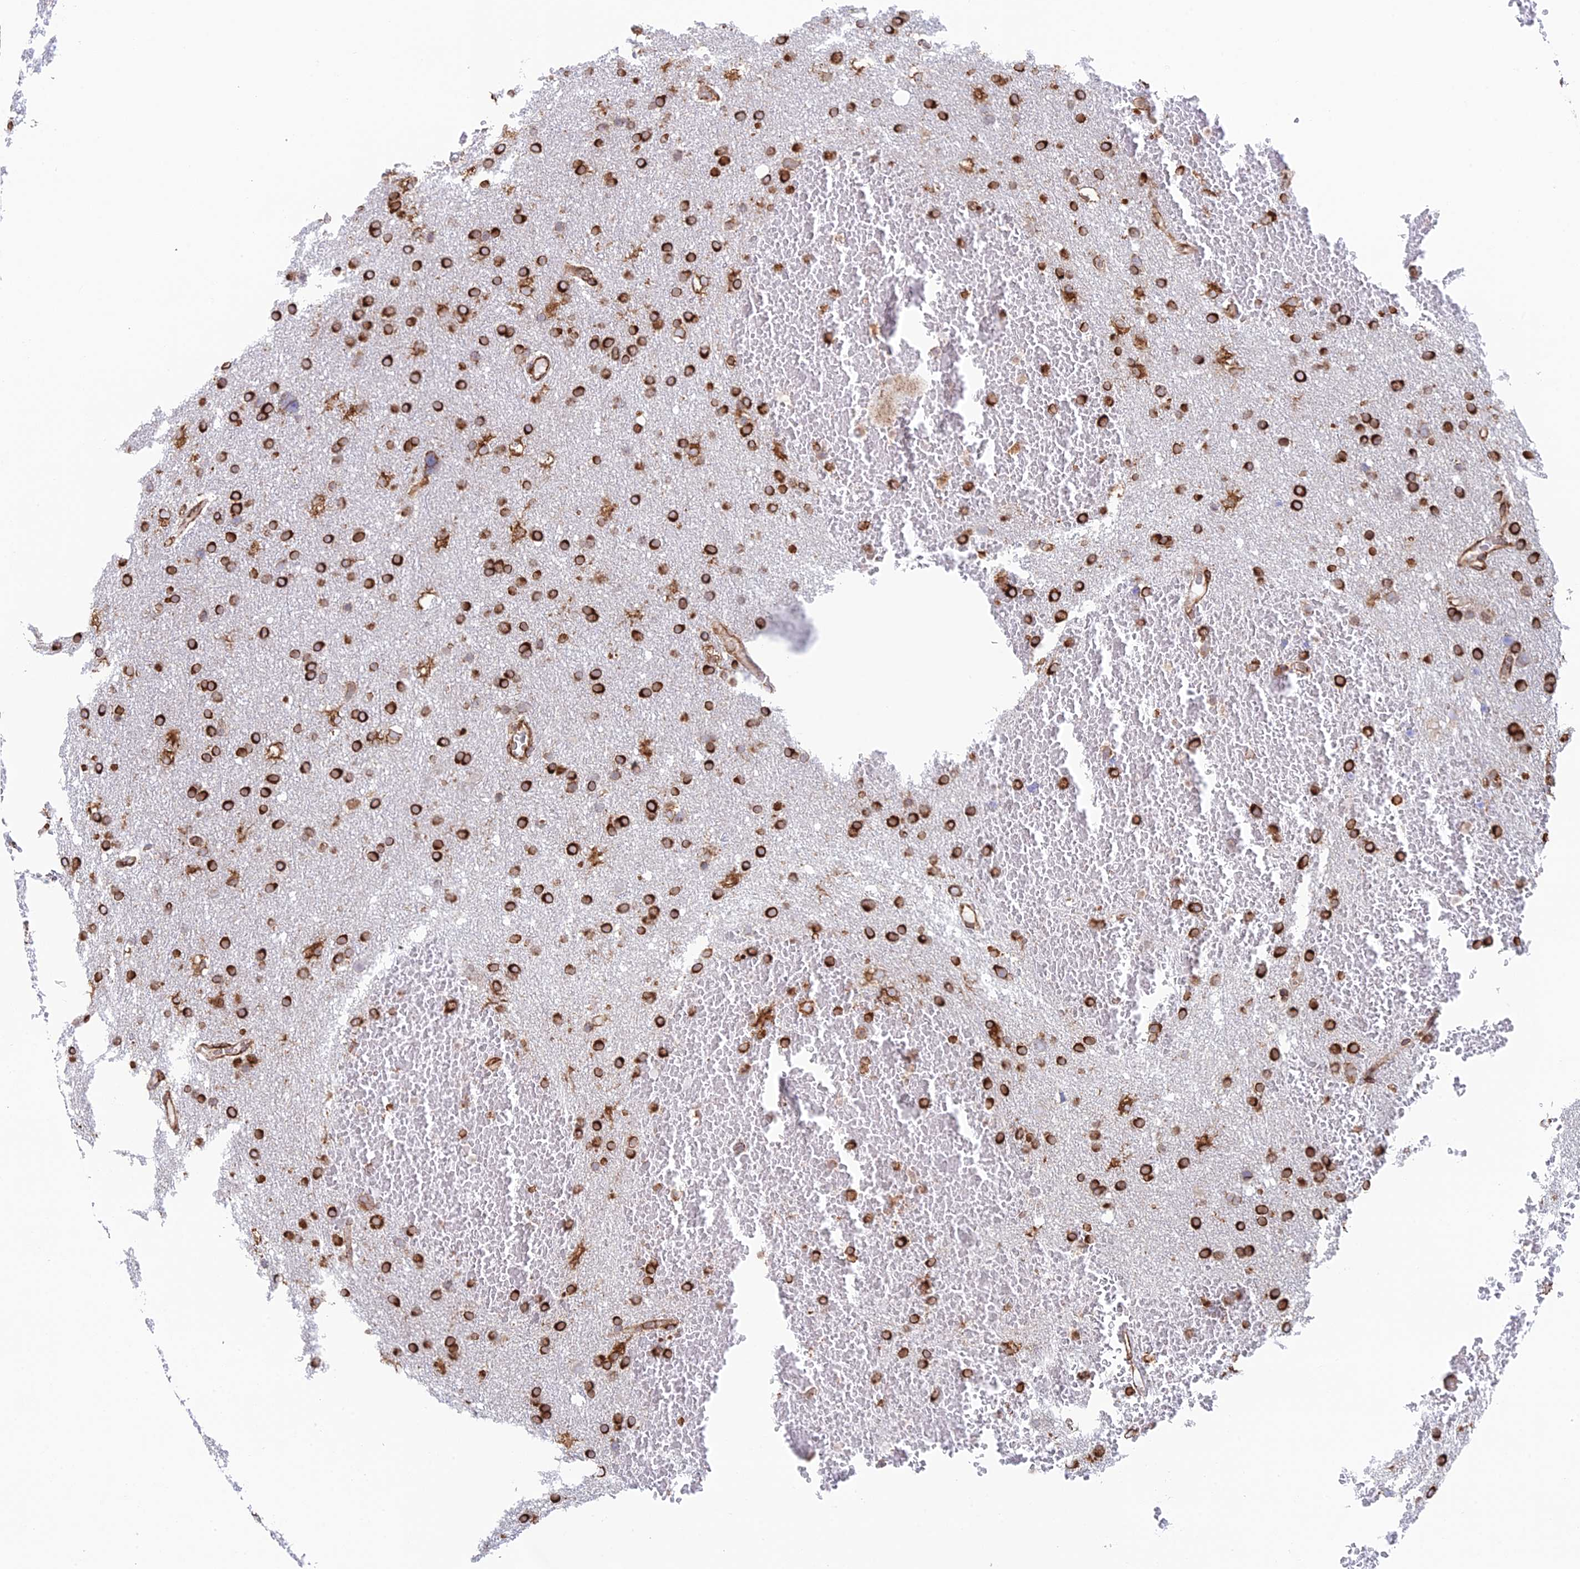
{"staining": {"intensity": "strong", "quantity": ">75%", "location": "cytoplasmic/membranous"}, "tissue": "glioma", "cell_type": "Tumor cells", "image_type": "cancer", "snomed": [{"axis": "morphology", "description": "Glioma, malignant, High grade"}, {"axis": "topography", "description": "Cerebral cortex"}], "caption": "Strong cytoplasmic/membranous protein positivity is appreciated in about >75% of tumor cells in glioma.", "gene": "CCDC69", "patient": {"sex": "female", "age": 36}}